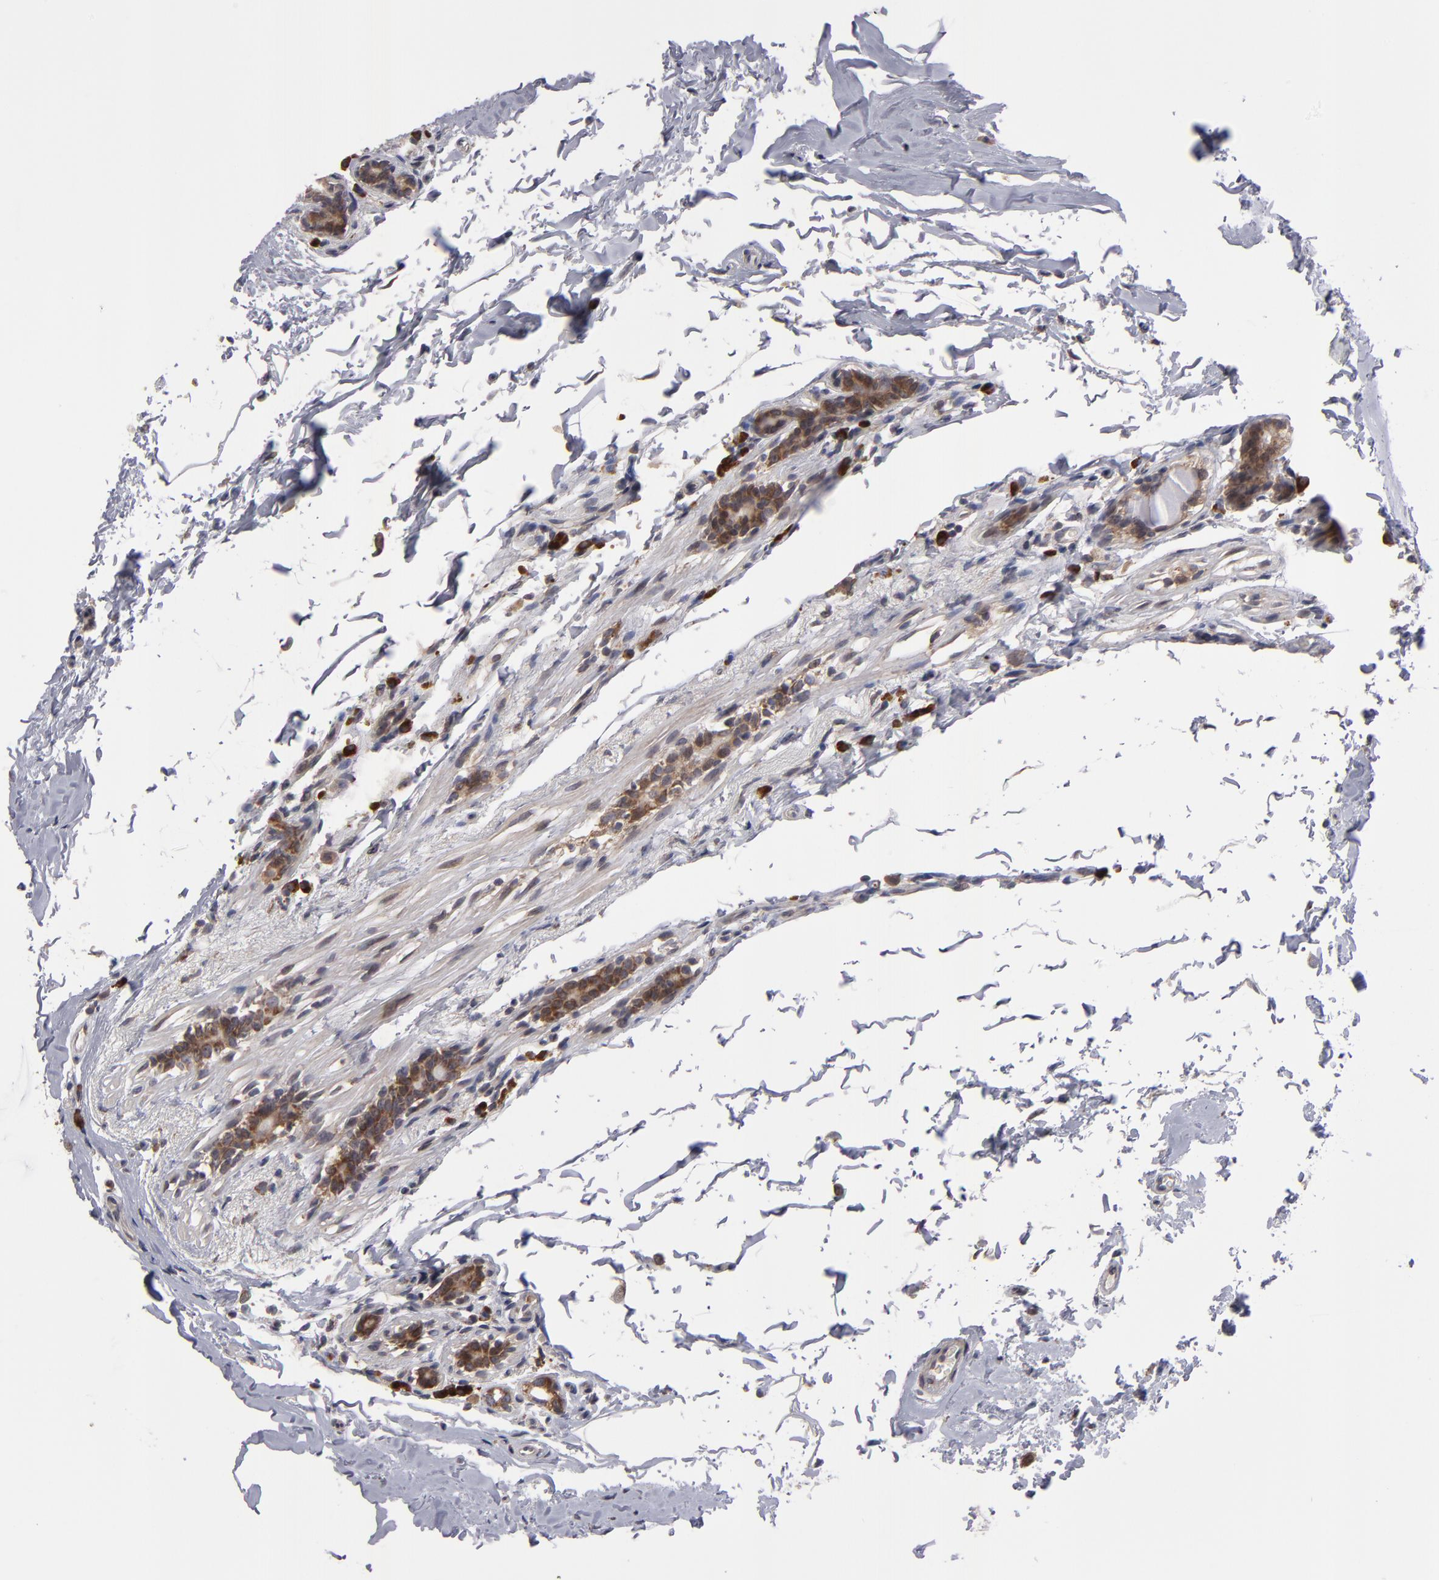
{"staining": {"intensity": "moderate", "quantity": ">75%", "location": "cytoplasmic/membranous"}, "tissue": "breast cancer", "cell_type": "Tumor cells", "image_type": "cancer", "snomed": [{"axis": "morphology", "description": "Lobular carcinoma"}, {"axis": "topography", "description": "Breast"}], "caption": "Moderate cytoplasmic/membranous protein positivity is identified in approximately >75% of tumor cells in breast lobular carcinoma.", "gene": "SND1", "patient": {"sex": "female", "age": 55}}